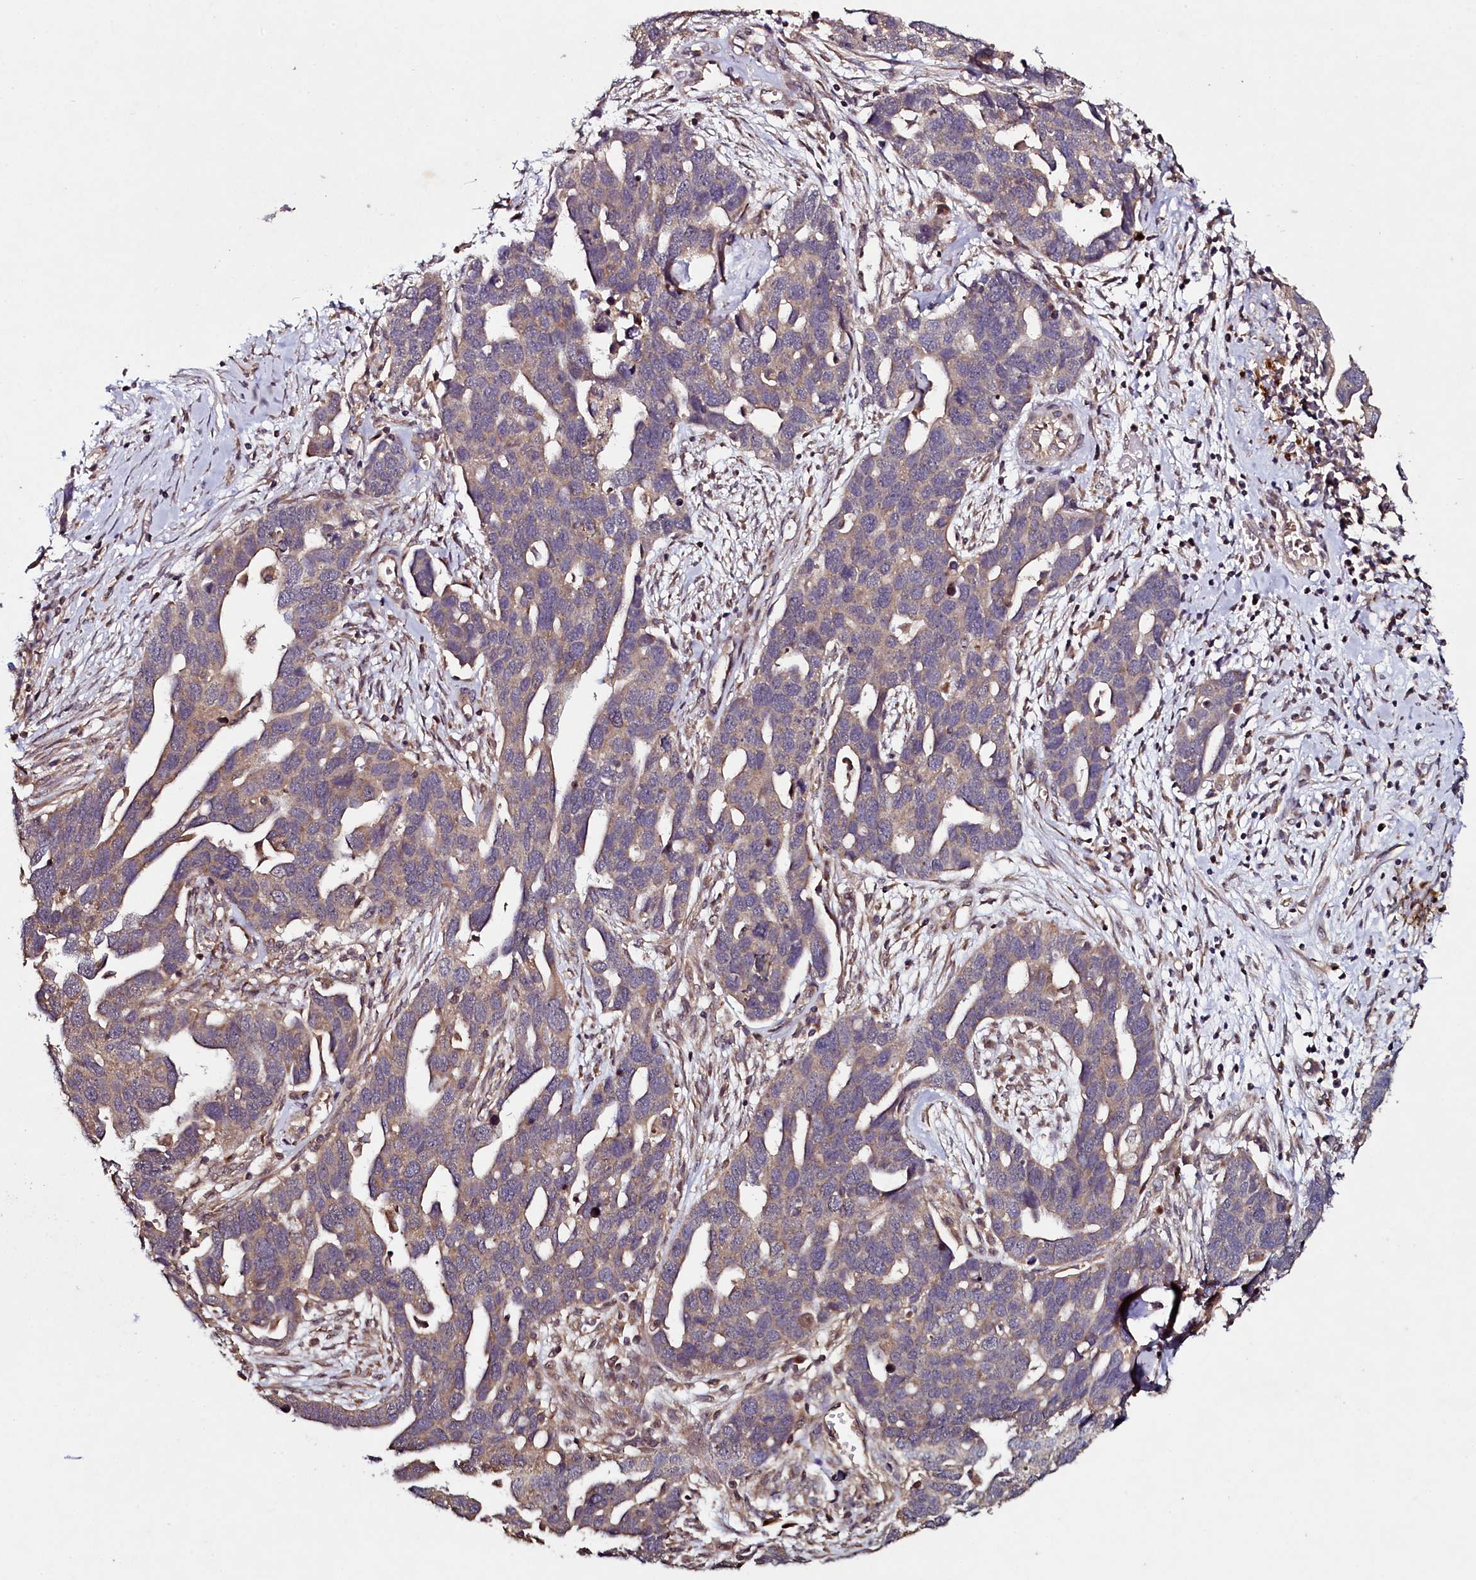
{"staining": {"intensity": "weak", "quantity": ">75%", "location": "cytoplasmic/membranous"}, "tissue": "ovarian cancer", "cell_type": "Tumor cells", "image_type": "cancer", "snomed": [{"axis": "morphology", "description": "Cystadenocarcinoma, serous, NOS"}, {"axis": "topography", "description": "Ovary"}], "caption": "There is low levels of weak cytoplasmic/membranous staining in tumor cells of ovarian cancer, as demonstrated by immunohistochemical staining (brown color).", "gene": "SEC24C", "patient": {"sex": "female", "age": 54}}